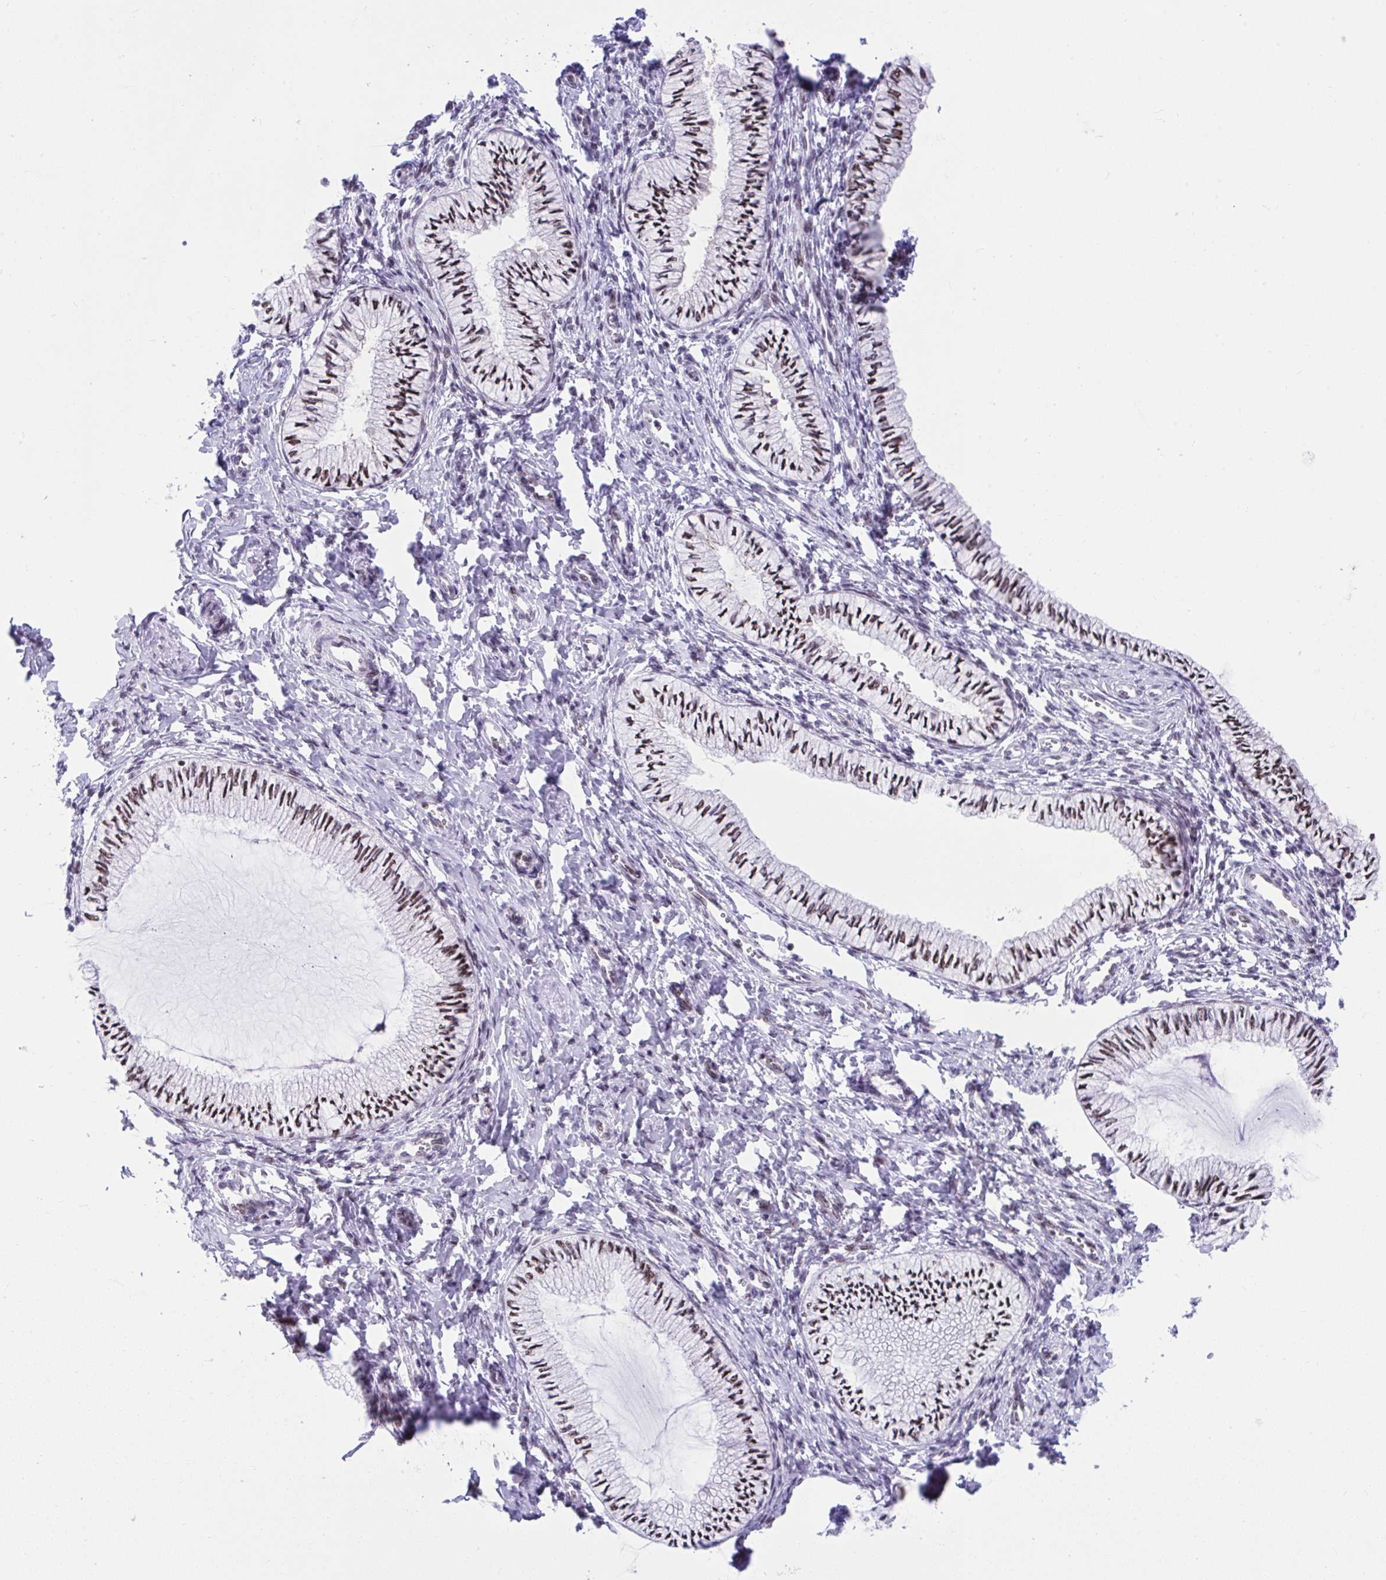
{"staining": {"intensity": "moderate", "quantity": ">75%", "location": "nuclear"}, "tissue": "cervix", "cell_type": "Glandular cells", "image_type": "normal", "snomed": [{"axis": "morphology", "description": "Normal tissue, NOS"}, {"axis": "topography", "description": "Cervix"}], "caption": "Moderate nuclear staining is present in approximately >75% of glandular cells in normal cervix.", "gene": "SLC35C2", "patient": {"sex": "female", "age": 24}}